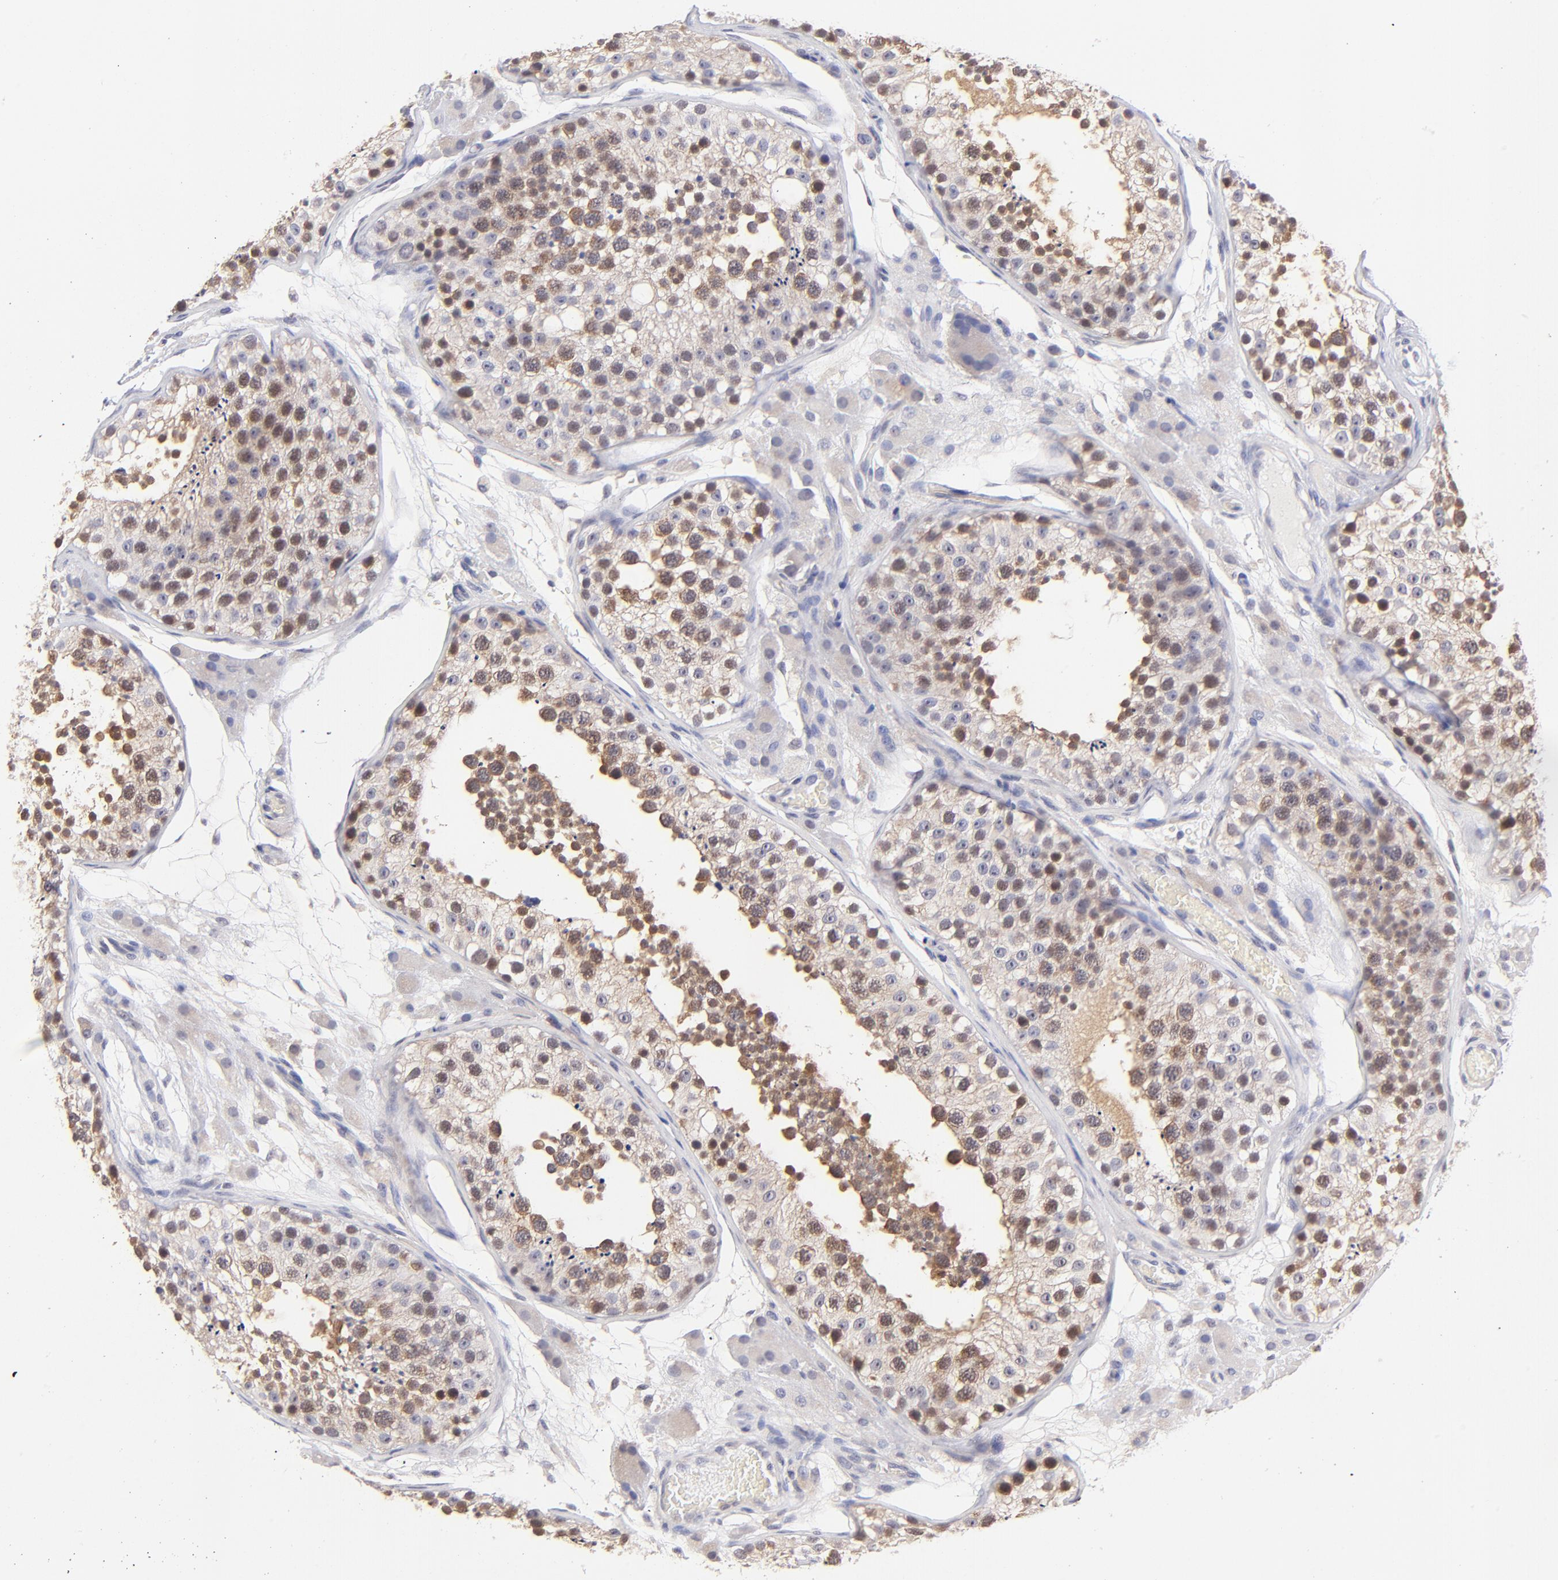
{"staining": {"intensity": "moderate", "quantity": "25%-75%", "location": "cytoplasmic/membranous,nuclear"}, "tissue": "testis", "cell_type": "Cells in seminiferous ducts", "image_type": "normal", "snomed": [{"axis": "morphology", "description": "Normal tissue, NOS"}, {"axis": "topography", "description": "Testis"}], "caption": "Immunohistochemistry of benign testis shows medium levels of moderate cytoplasmic/membranous,nuclear staining in about 25%-75% of cells in seminiferous ducts. Nuclei are stained in blue.", "gene": "ZNF155", "patient": {"sex": "male", "age": 26}}